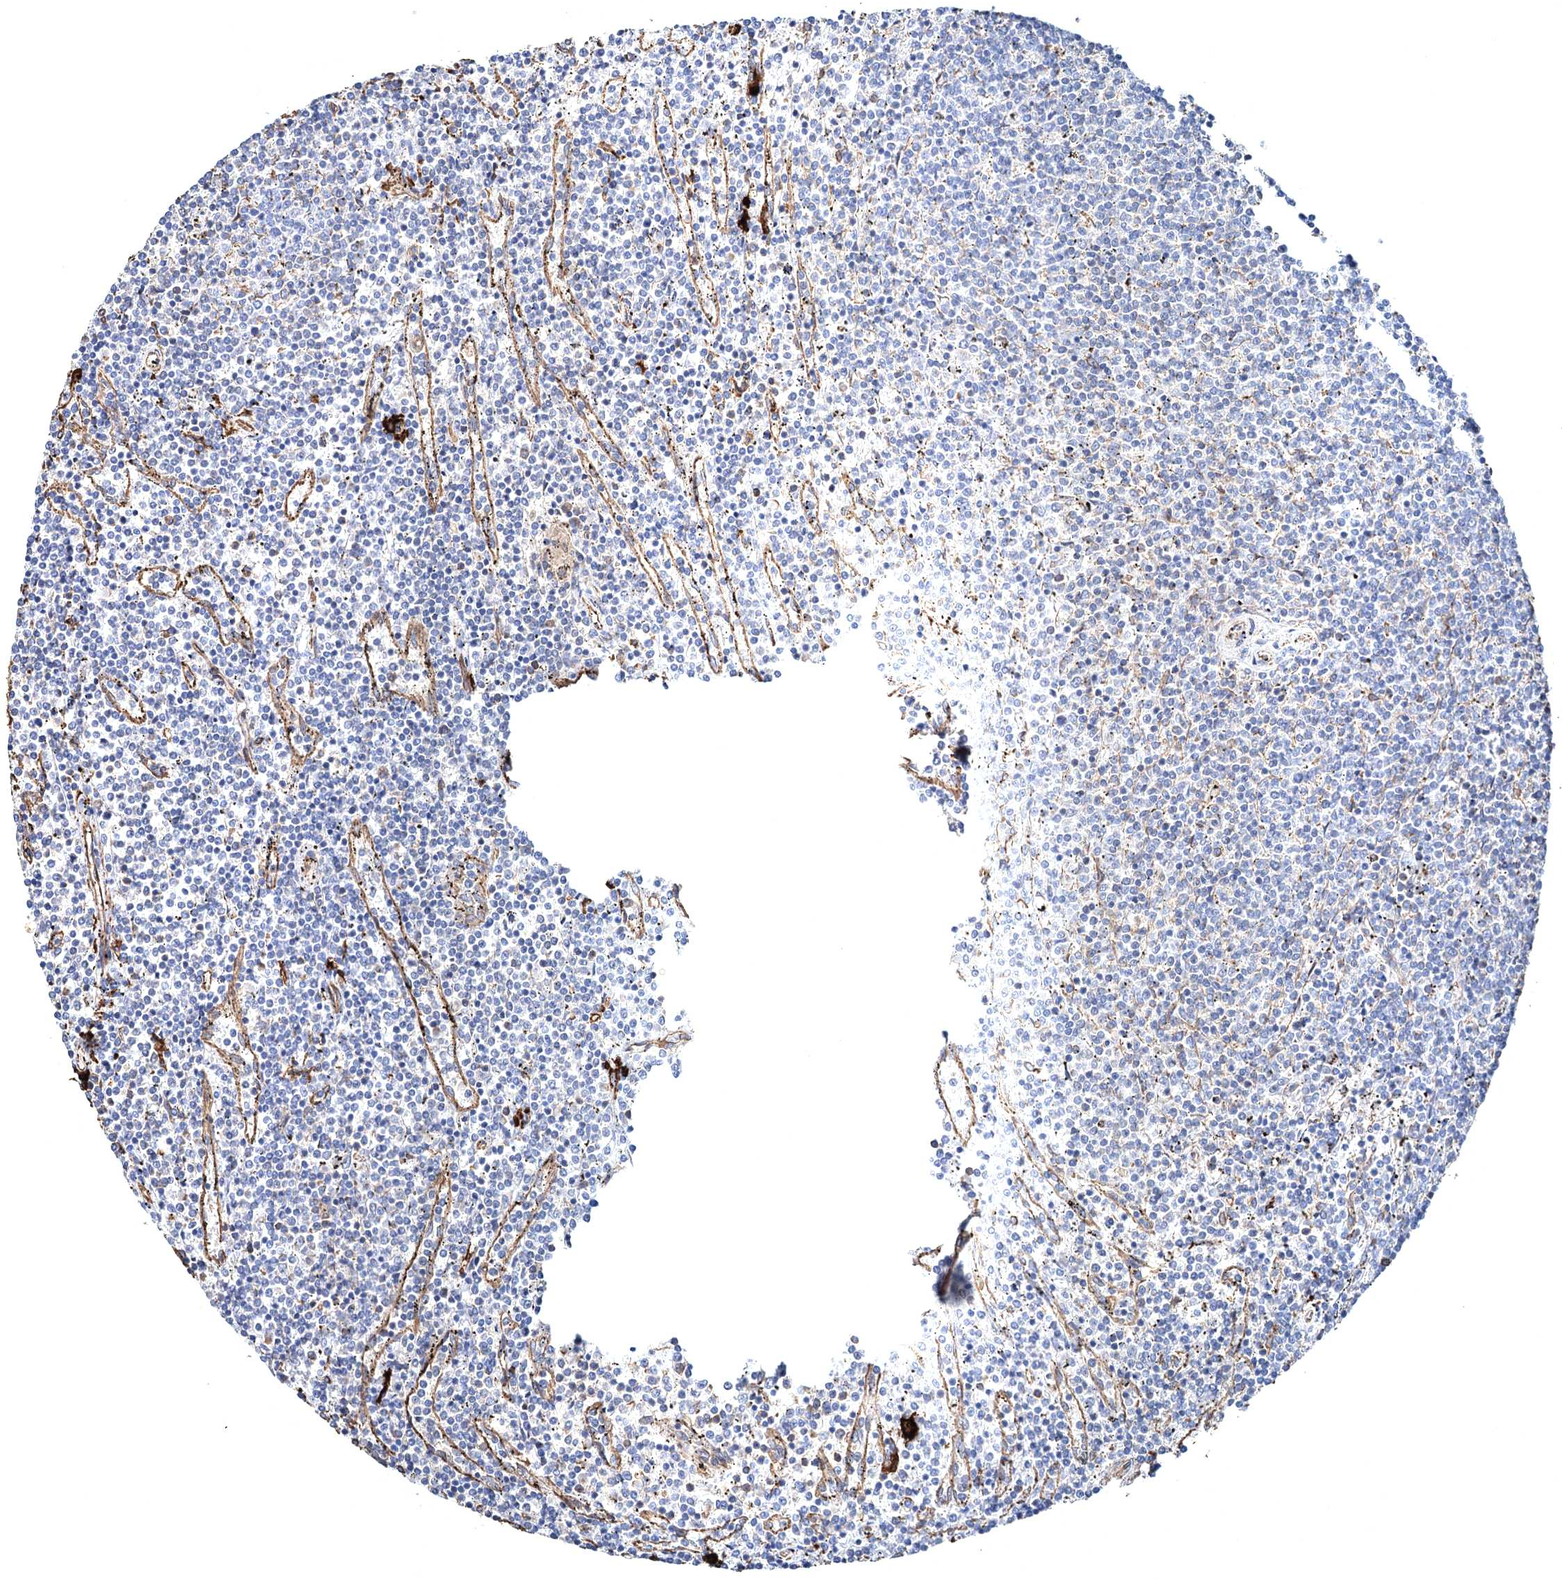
{"staining": {"intensity": "negative", "quantity": "none", "location": "none"}, "tissue": "lymphoma", "cell_type": "Tumor cells", "image_type": "cancer", "snomed": [{"axis": "morphology", "description": "Malignant lymphoma, non-Hodgkin's type, Low grade"}, {"axis": "topography", "description": "Spleen"}], "caption": "Immunohistochemistry image of neoplastic tissue: human lymphoma stained with DAB demonstrates no significant protein expression in tumor cells.", "gene": "CLEC4M", "patient": {"sex": "female", "age": 50}}